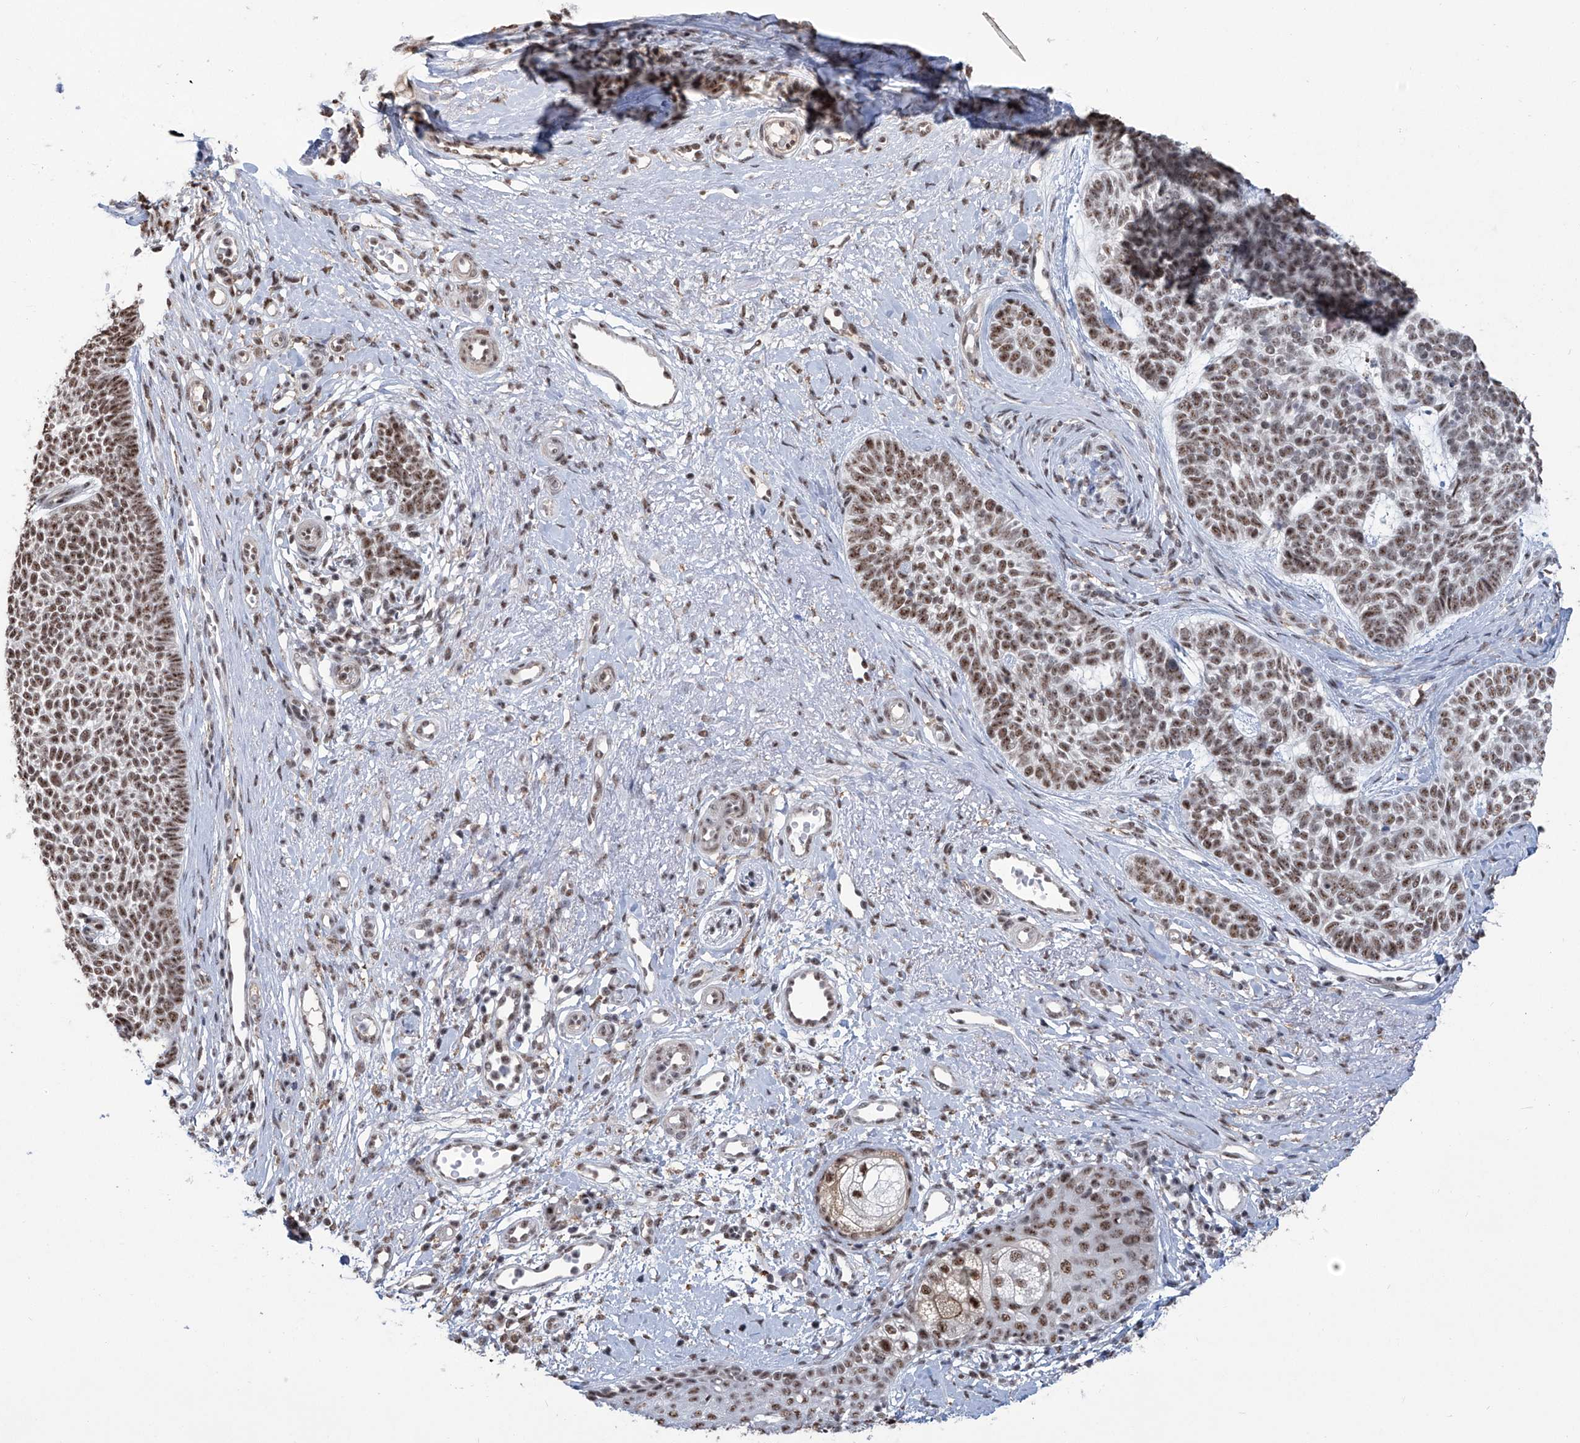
{"staining": {"intensity": "moderate", "quantity": ">75%", "location": "nuclear"}, "tissue": "skin cancer", "cell_type": "Tumor cells", "image_type": "cancer", "snomed": [{"axis": "morphology", "description": "Basal cell carcinoma"}, {"axis": "topography", "description": "Skin"}], "caption": "Immunohistochemical staining of human skin cancer shows medium levels of moderate nuclear positivity in approximately >75% of tumor cells.", "gene": "FBXL4", "patient": {"sex": "female", "age": 81}}